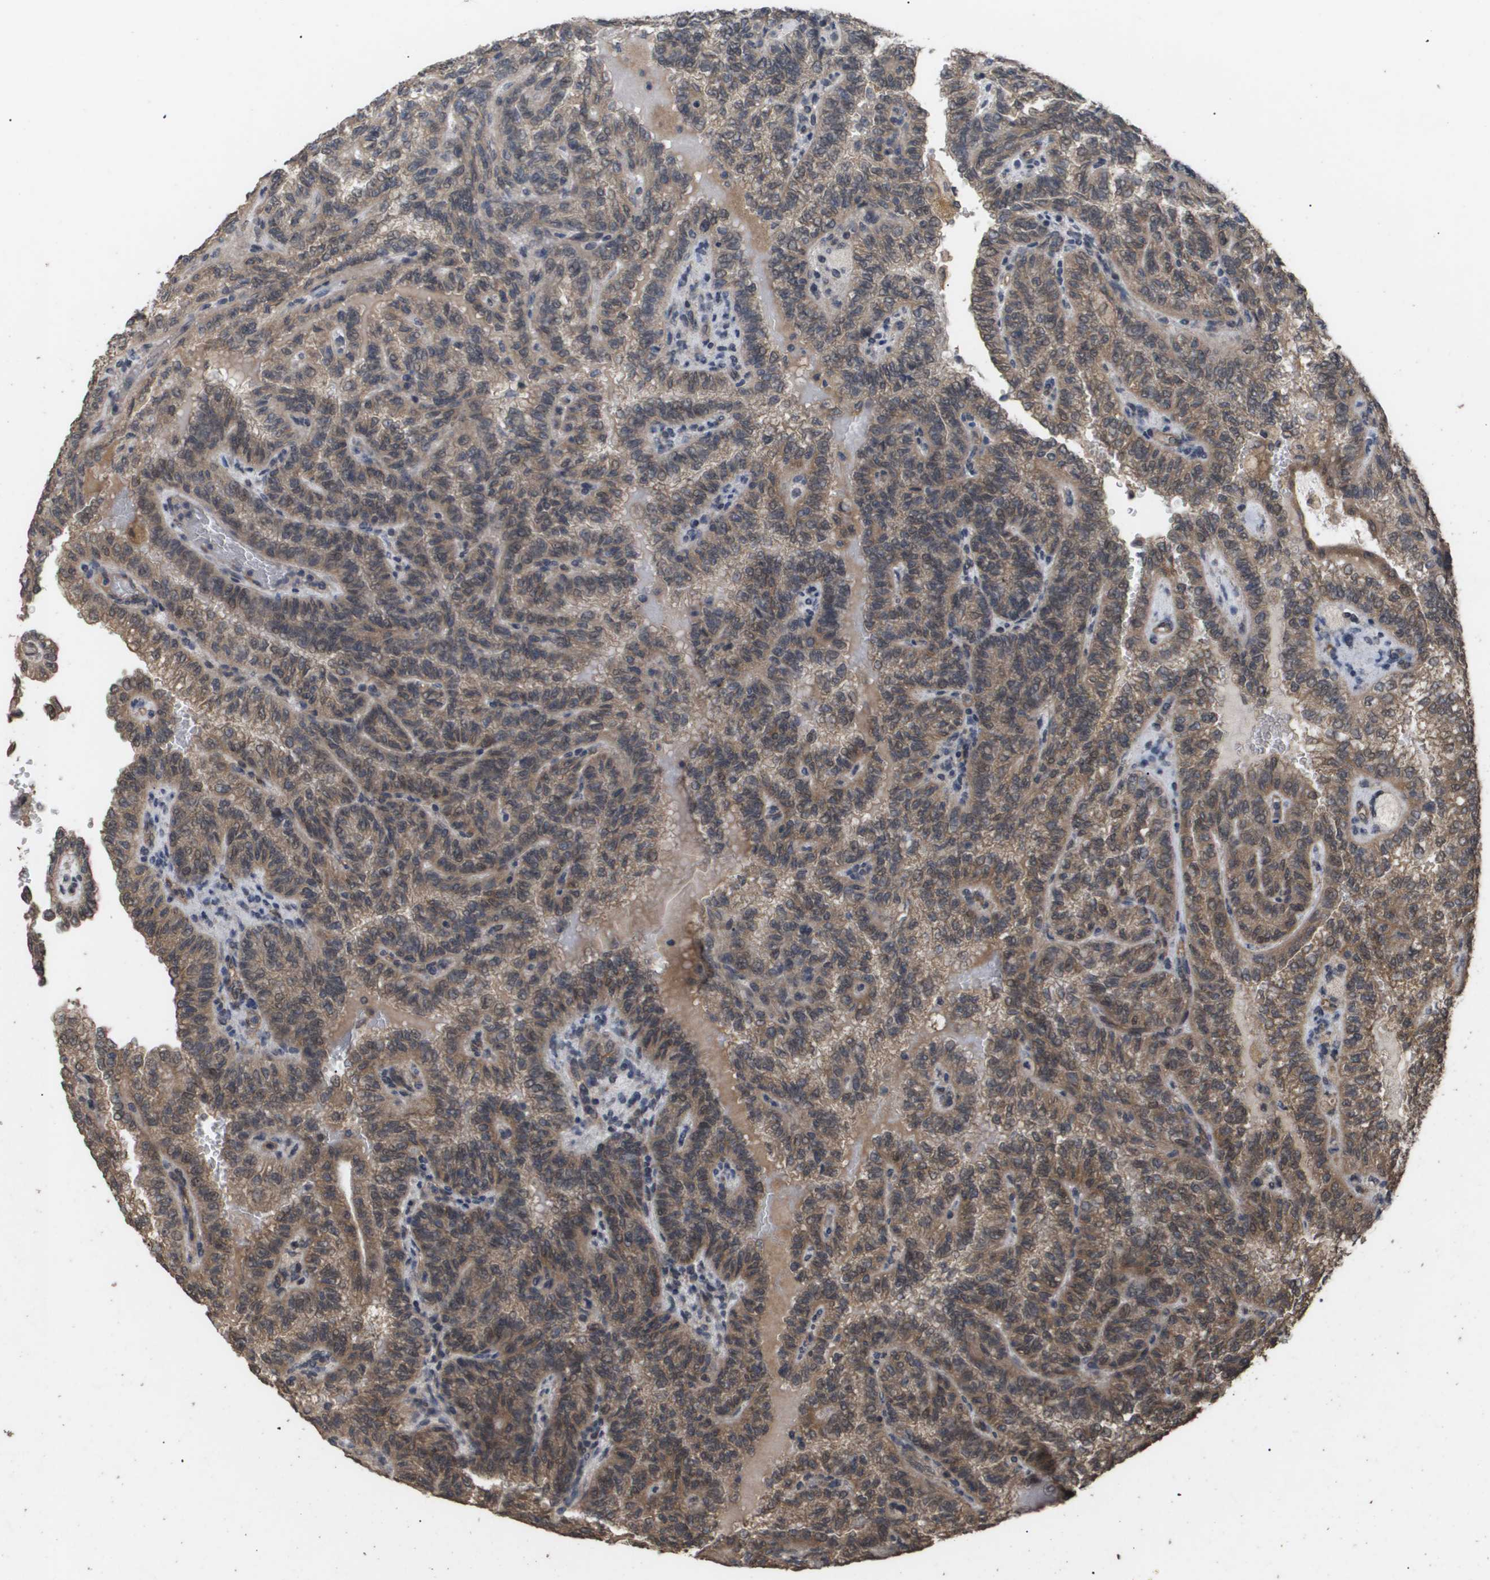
{"staining": {"intensity": "moderate", "quantity": ">75%", "location": "cytoplasmic/membranous"}, "tissue": "renal cancer", "cell_type": "Tumor cells", "image_type": "cancer", "snomed": [{"axis": "morphology", "description": "Inflammation, NOS"}, {"axis": "morphology", "description": "Adenocarcinoma, NOS"}, {"axis": "topography", "description": "Kidney"}], "caption": "Protein expression analysis of human adenocarcinoma (renal) reveals moderate cytoplasmic/membranous staining in approximately >75% of tumor cells. The staining is performed using DAB brown chromogen to label protein expression. The nuclei are counter-stained blue using hematoxylin.", "gene": "CUL5", "patient": {"sex": "male", "age": 68}}